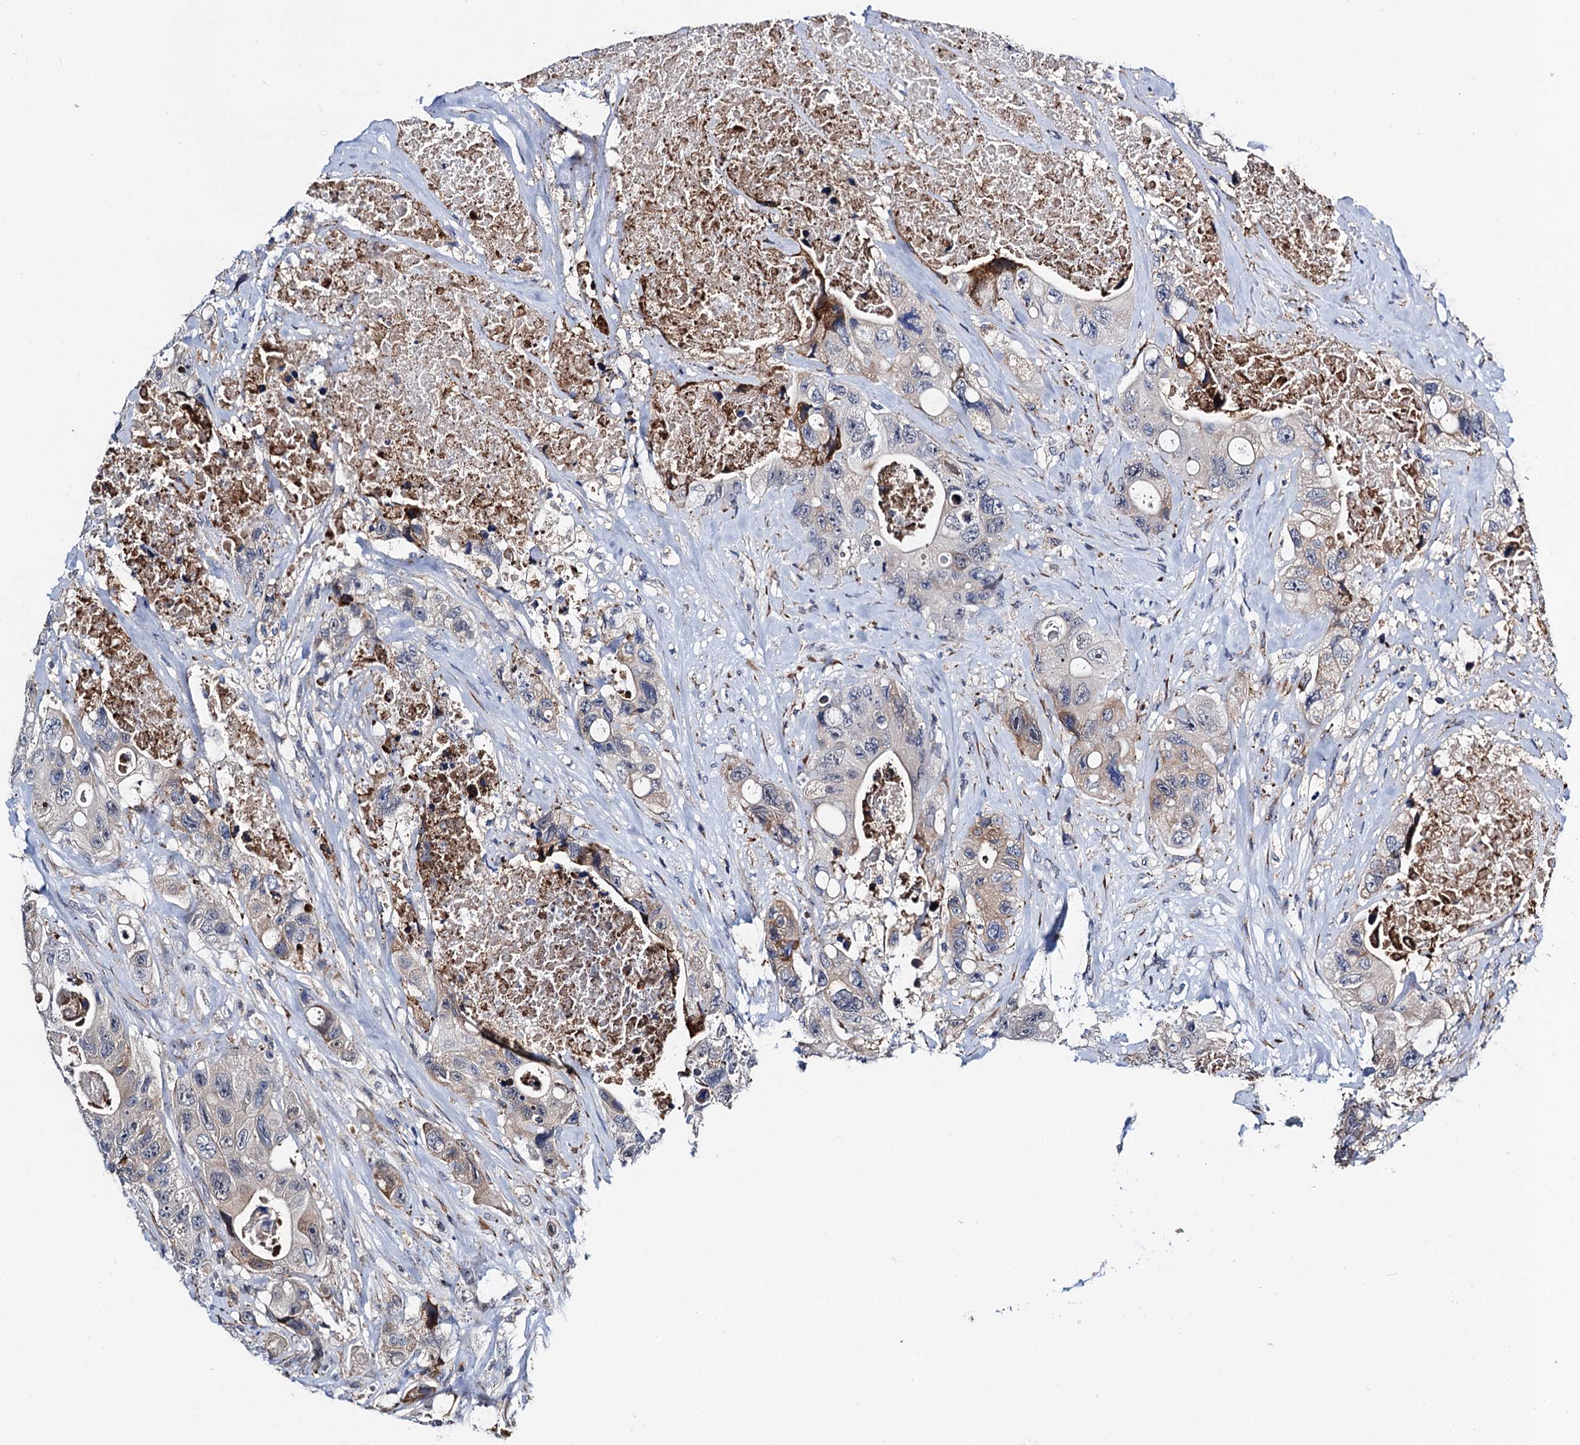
{"staining": {"intensity": "weak", "quantity": "<25%", "location": "cytoplasmic/membranous"}, "tissue": "colorectal cancer", "cell_type": "Tumor cells", "image_type": "cancer", "snomed": [{"axis": "morphology", "description": "Adenocarcinoma, NOS"}, {"axis": "topography", "description": "Colon"}], "caption": "Tumor cells show no significant protein staining in colorectal adenocarcinoma.", "gene": "SLC7A10", "patient": {"sex": "female", "age": 46}}